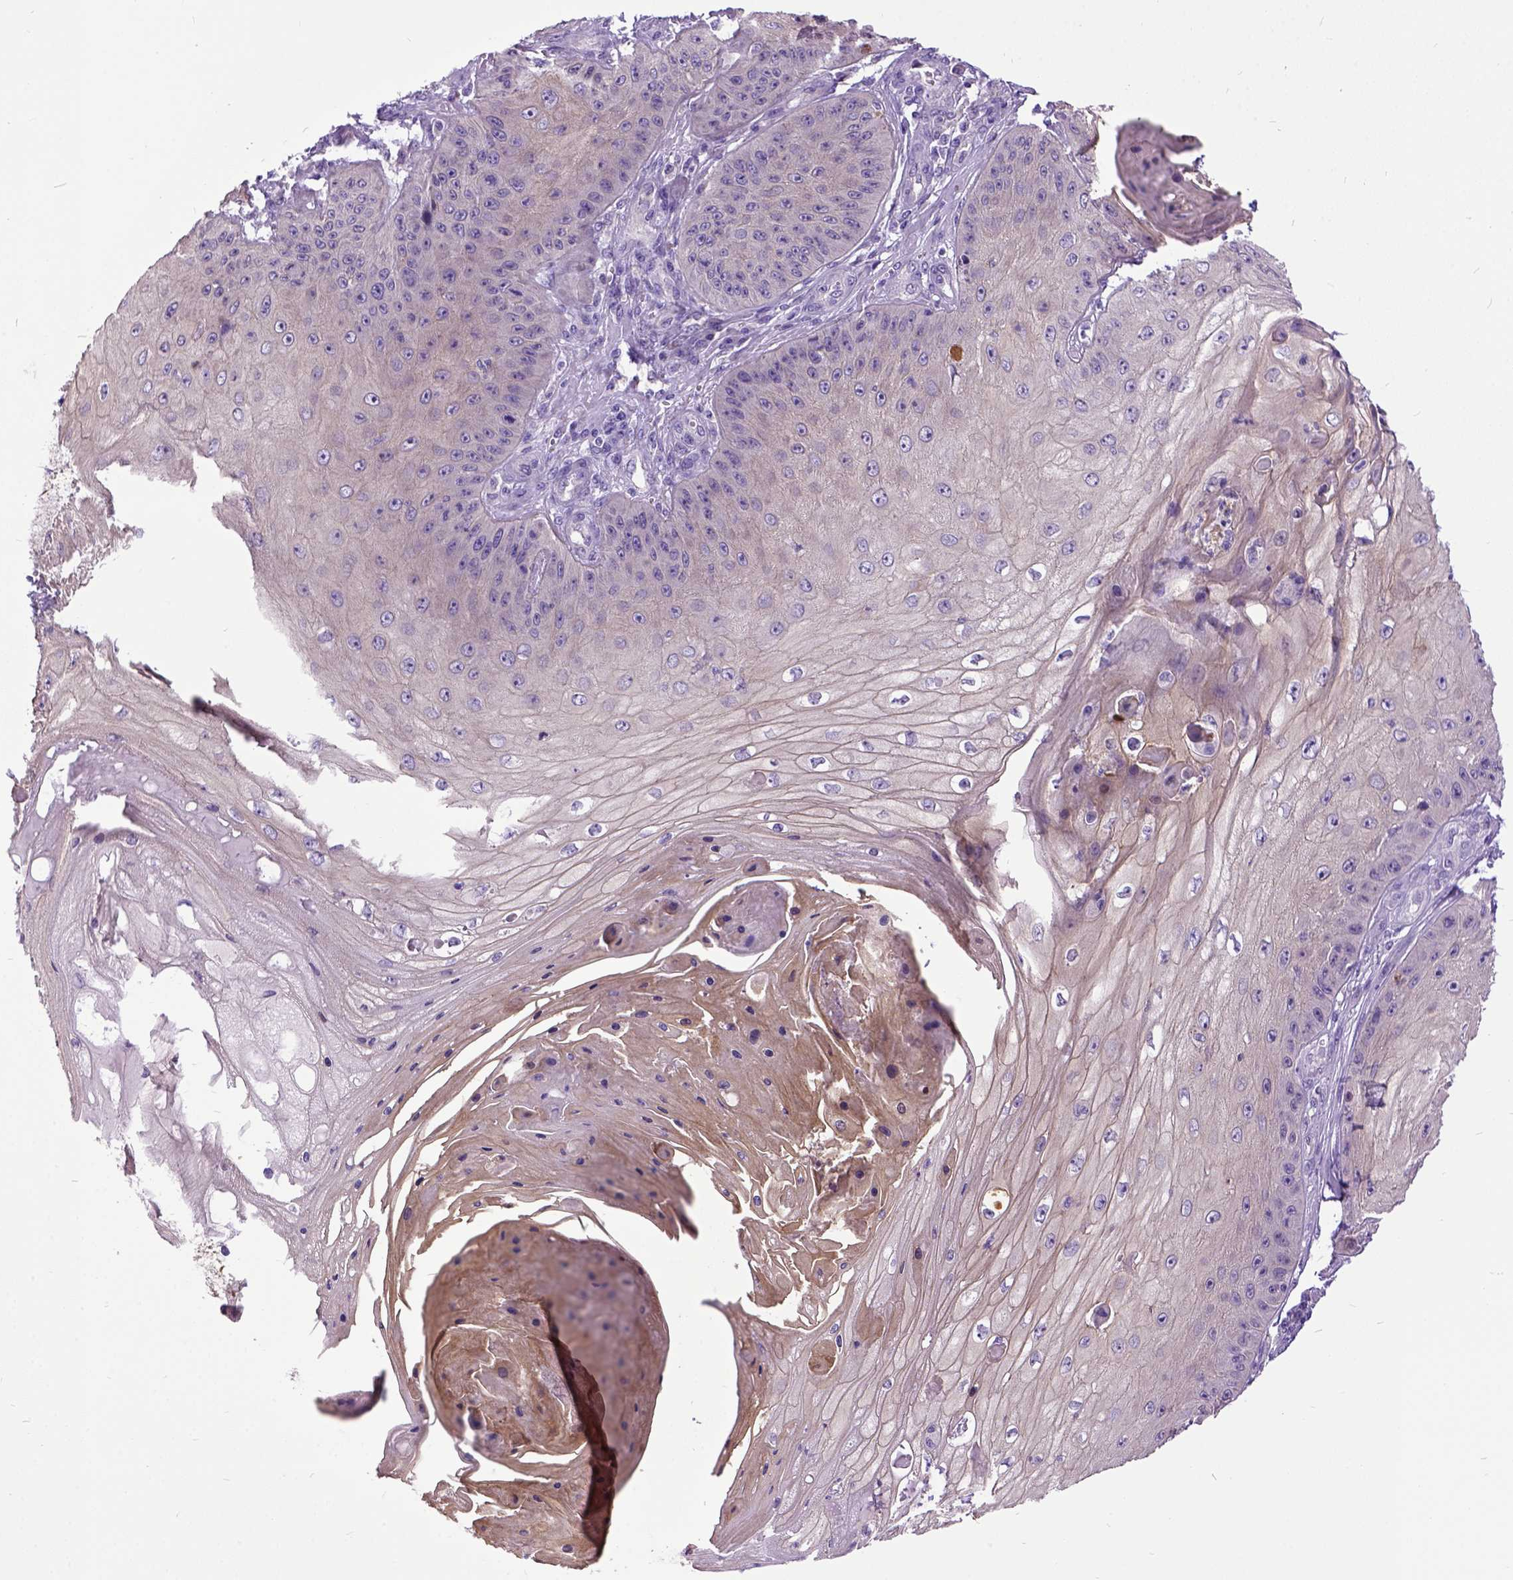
{"staining": {"intensity": "weak", "quantity": "25%-75%", "location": "cytoplasmic/membranous"}, "tissue": "skin cancer", "cell_type": "Tumor cells", "image_type": "cancer", "snomed": [{"axis": "morphology", "description": "Squamous cell carcinoma, NOS"}, {"axis": "topography", "description": "Skin"}], "caption": "Brown immunohistochemical staining in human skin cancer demonstrates weak cytoplasmic/membranous expression in approximately 25%-75% of tumor cells.", "gene": "NEK5", "patient": {"sex": "male", "age": 70}}